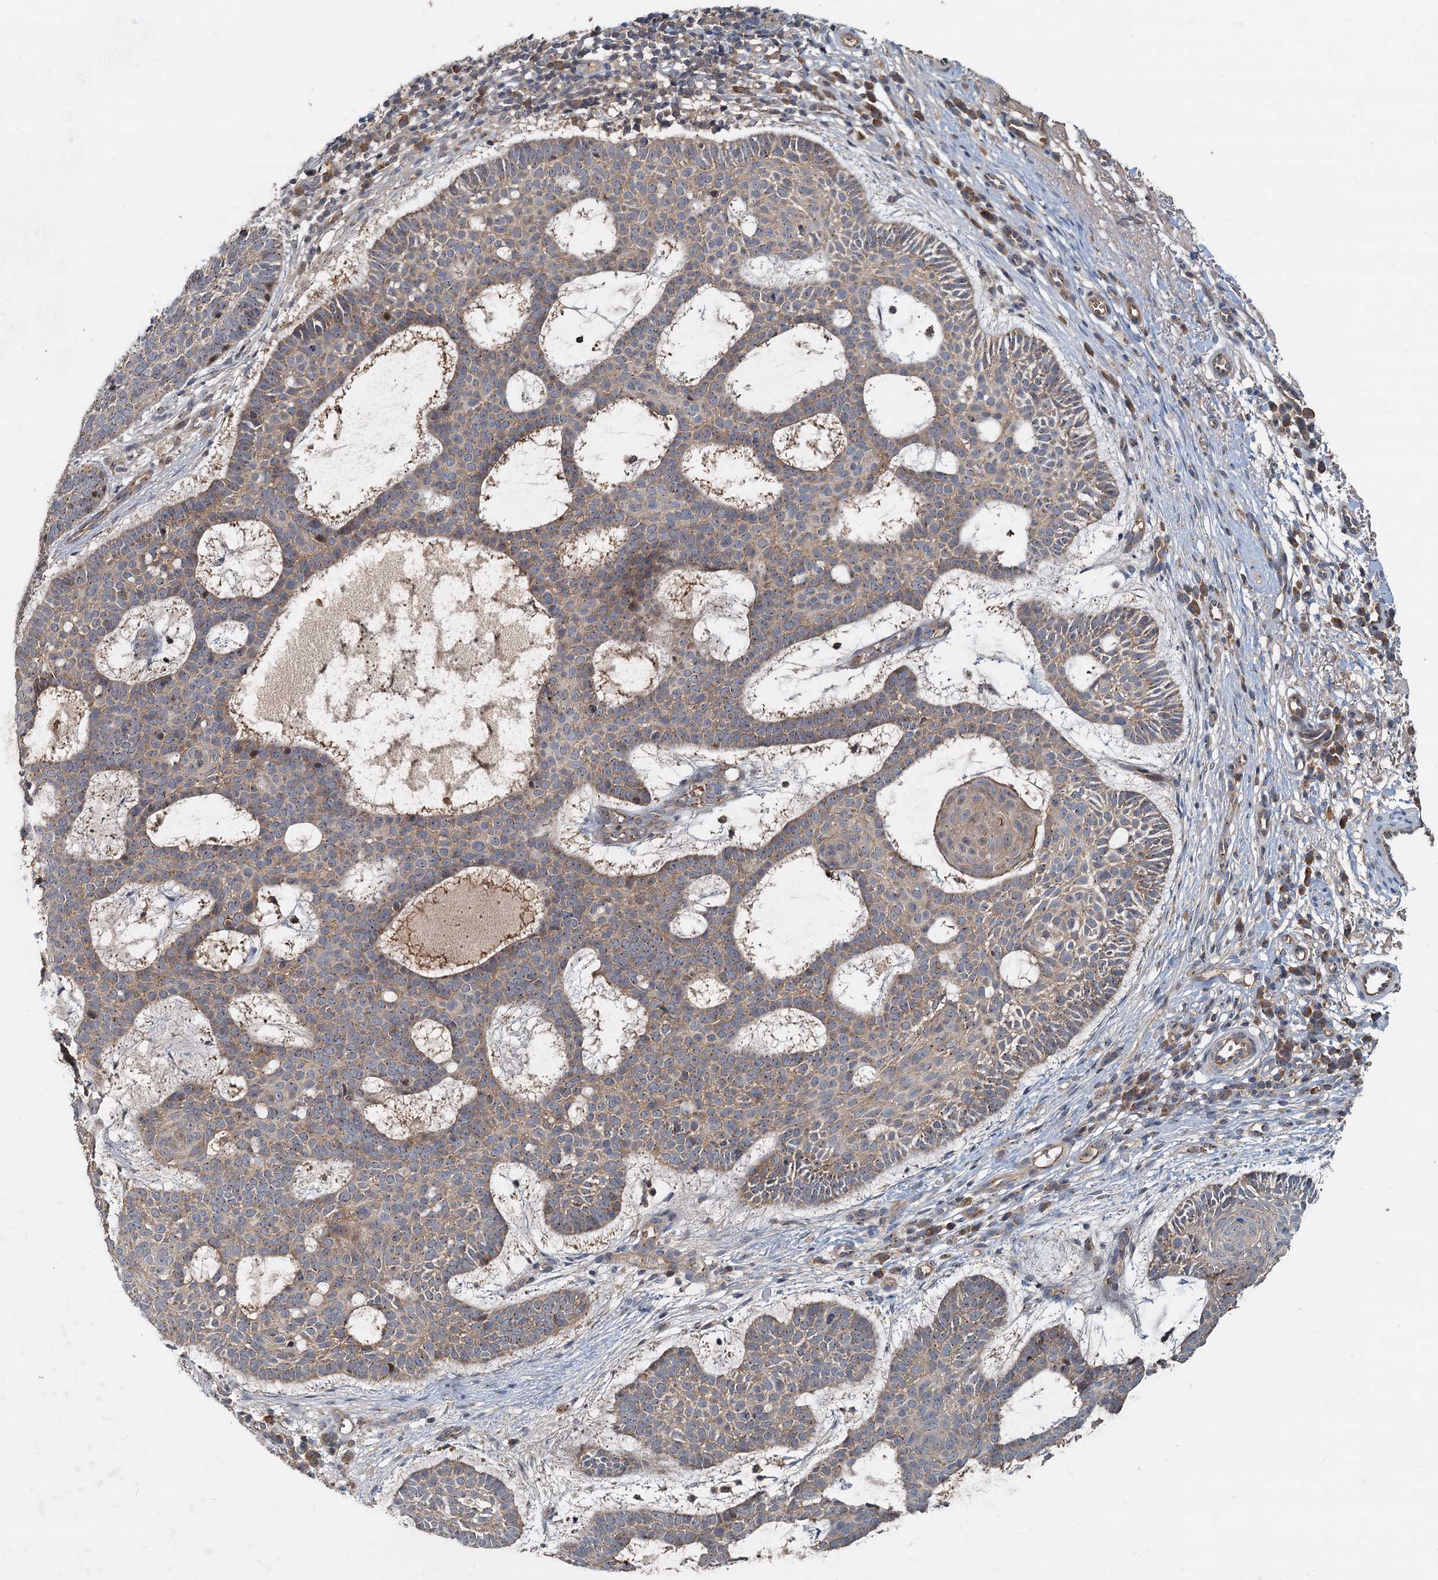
{"staining": {"intensity": "weak", "quantity": ">75%", "location": "cytoplasmic/membranous"}, "tissue": "skin cancer", "cell_type": "Tumor cells", "image_type": "cancer", "snomed": [{"axis": "morphology", "description": "Basal cell carcinoma"}, {"axis": "topography", "description": "Skin"}], "caption": "A histopathology image of human skin cancer (basal cell carcinoma) stained for a protein displays weak cytoplasmic/membranous brown staining in tumor cells.", "gene": "CEP68", "patient": {"sex": "male", "age": 85}}